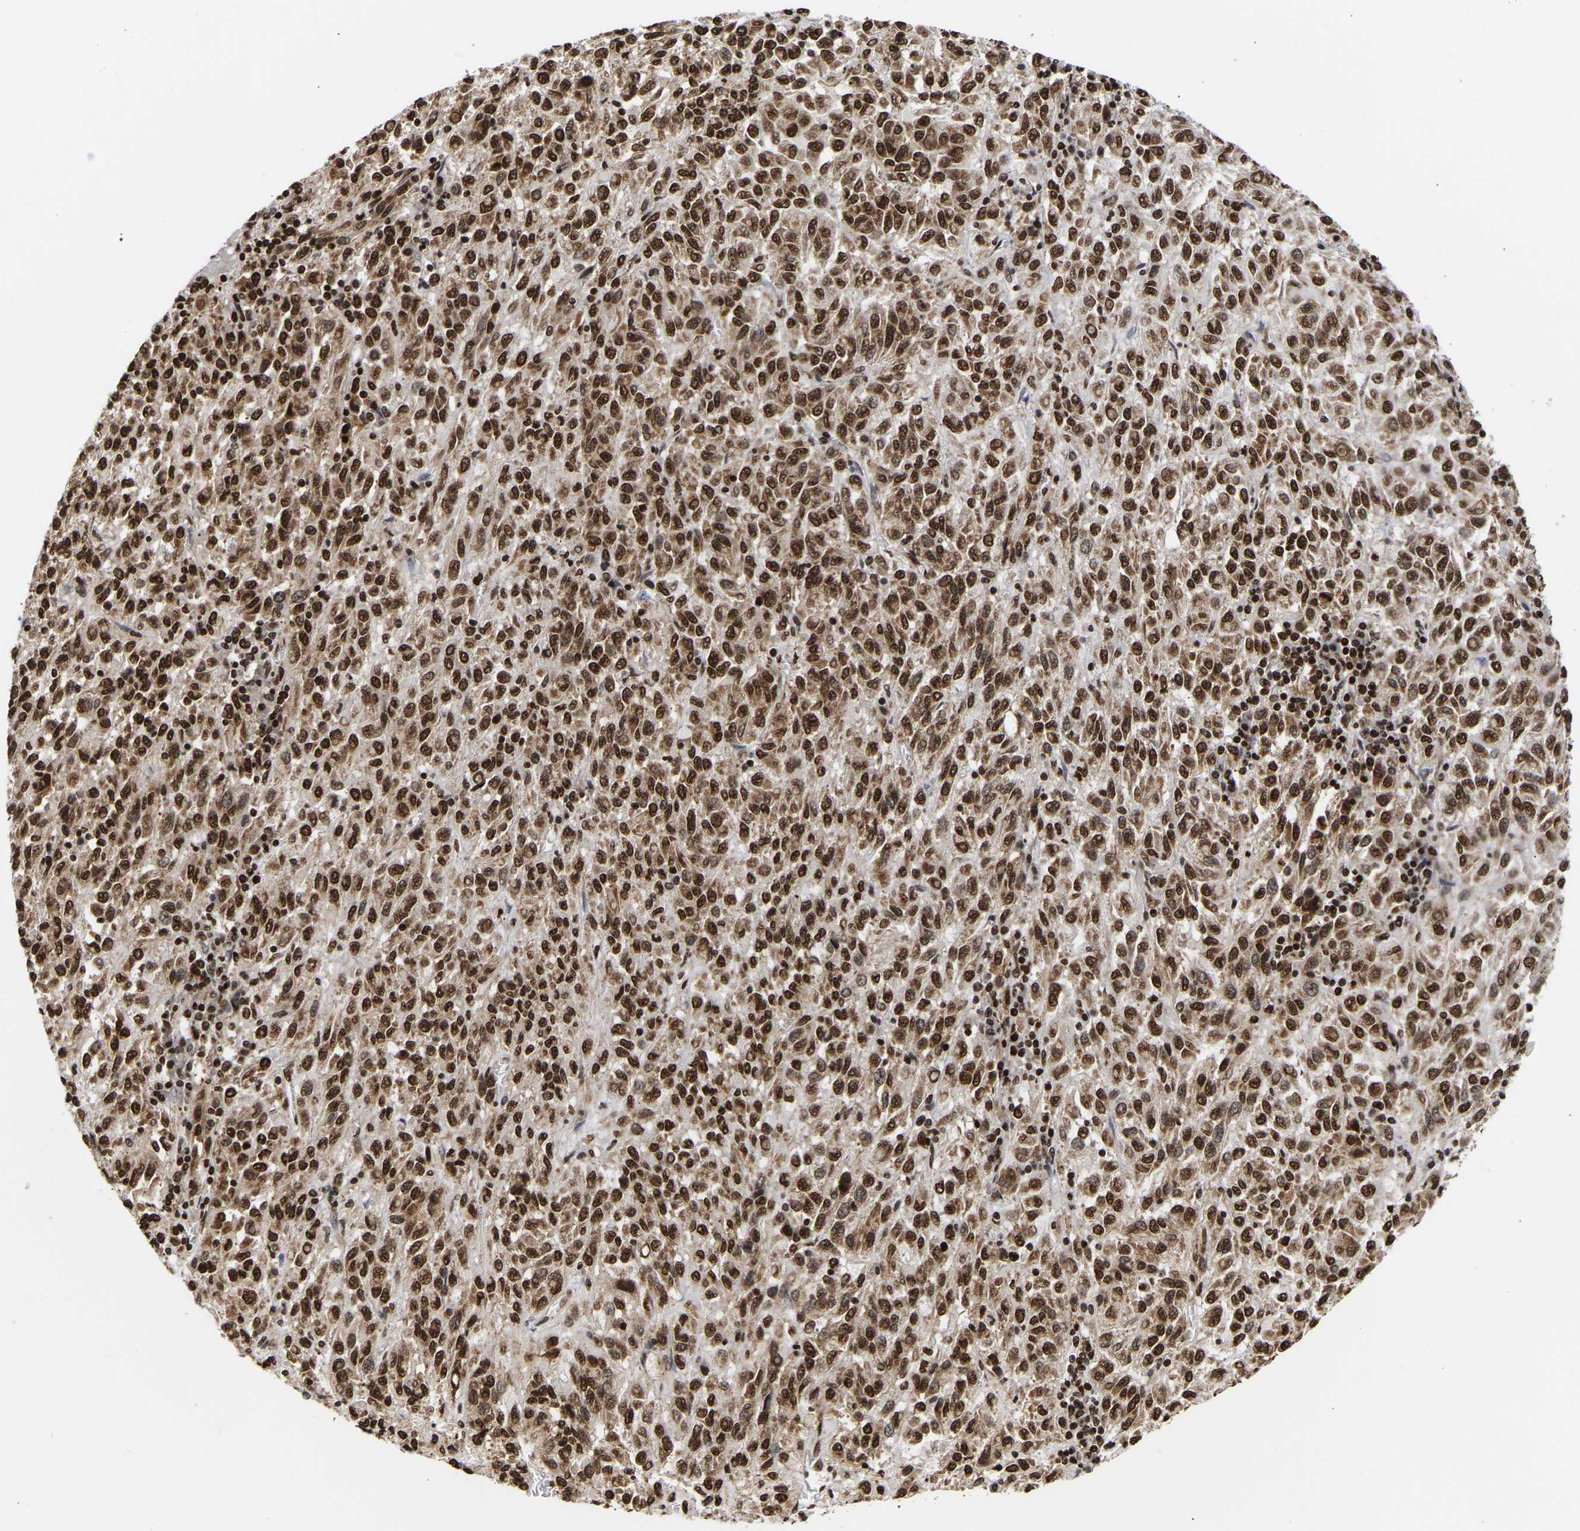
{"staining": {"intensity": "strong", "quantity": ">75%", "location": "cytoplasmic/membranous,nuclear"}, "tissue": "melanoma", "cell_type": "Tumor cells", "image_type": "cancer", "snomed": [{"axis": "morphology", "description": "Malignant melanoma, Metastatic site"}, {"axis": "topography", "description": "Lung"}], "caption": "IHC micrograph of human melanoma stained for a protein (brown), which demonstrates high levels of strong cytoplasmic/membranous and nuclear staining in about >75% of tumor cells.", "gene": "PSIP1", "patient": {"sex": "male", "age": 64}}